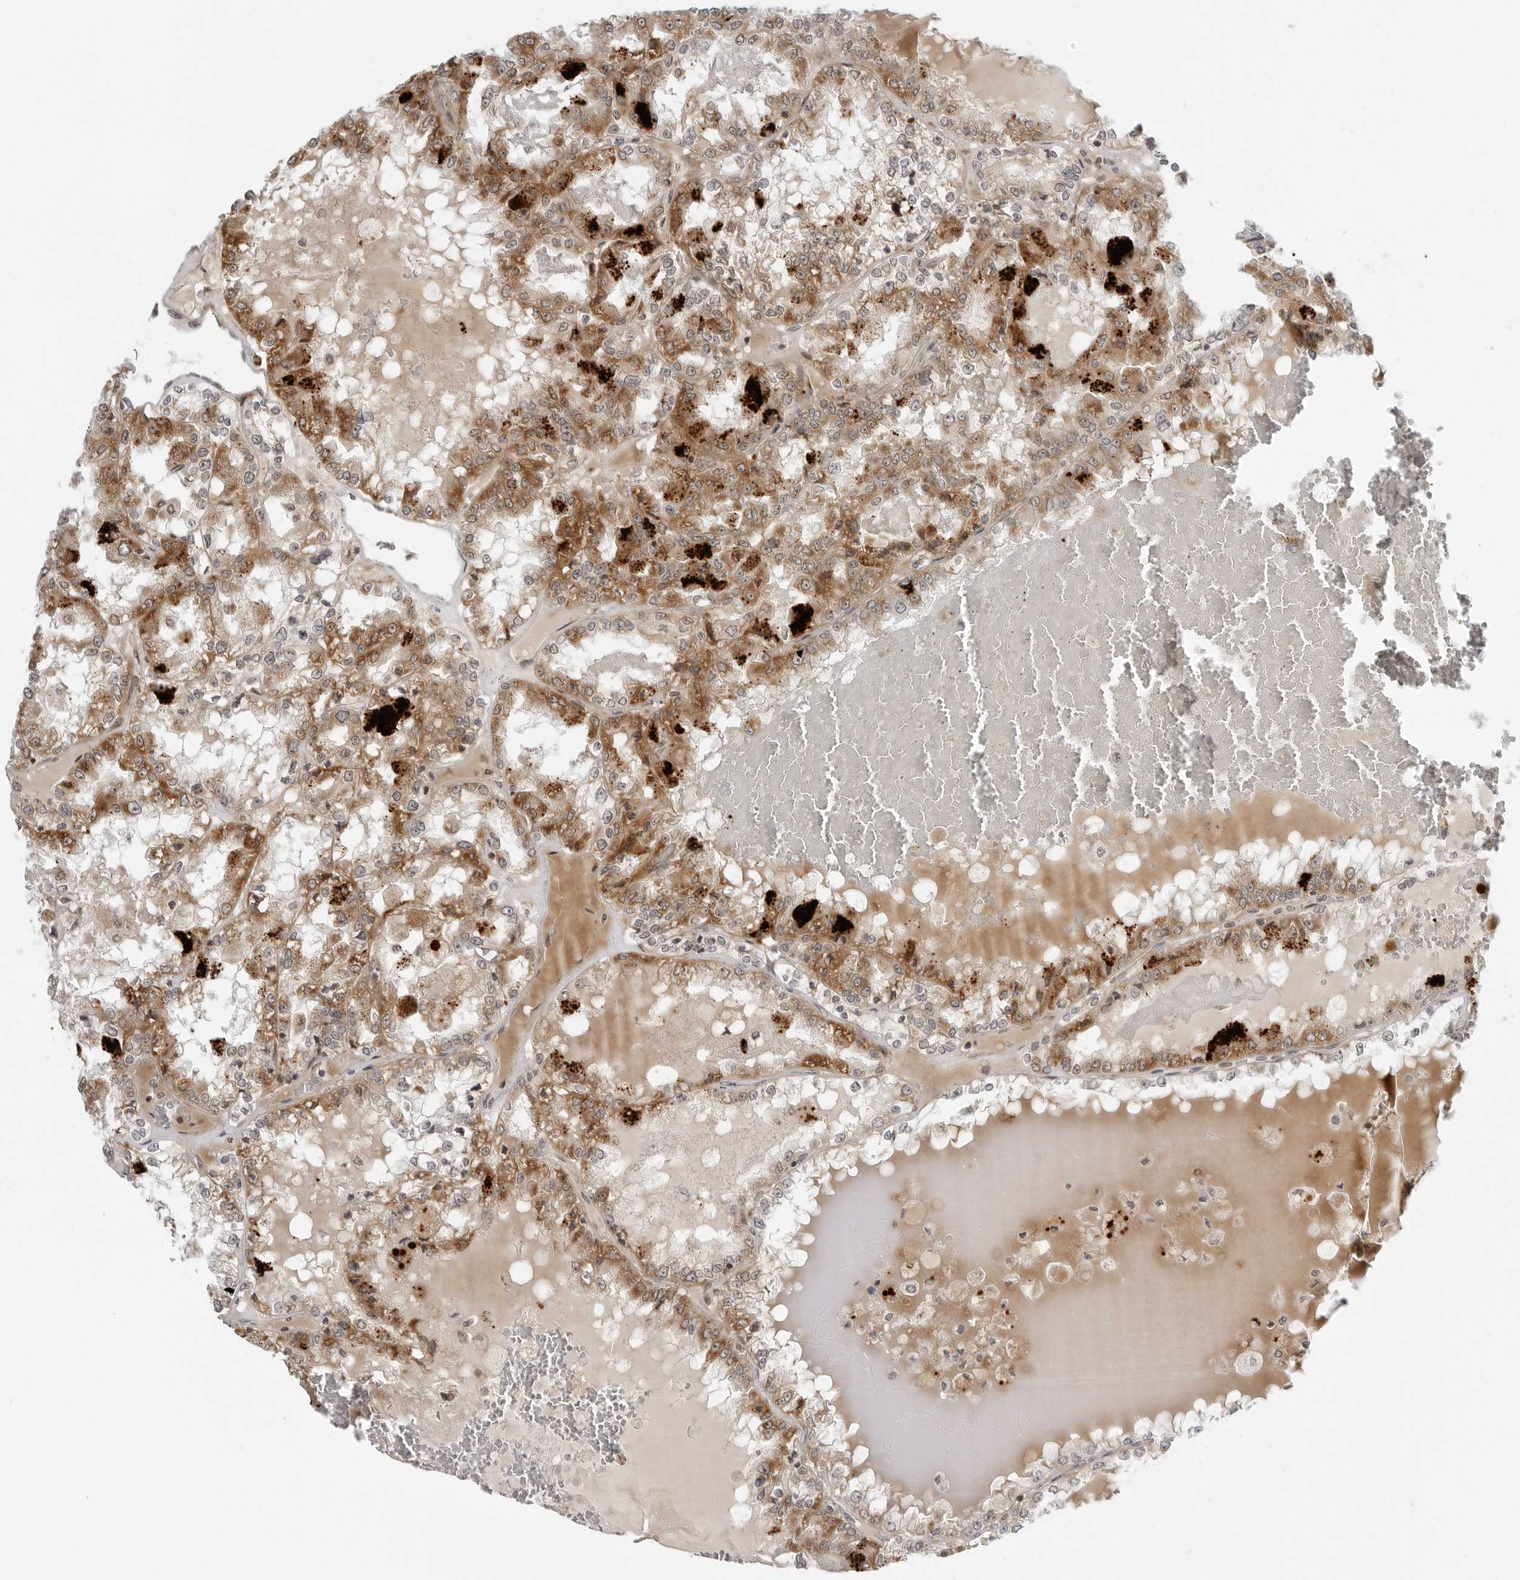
{"staining": {"intensity": "moderate", "quantity": ">75%", "location": "cytoplasmic/membranous"}, "tissue": "renal cancer", "cell_type": "Tumor cells", "image_type": "cancer", "snomed": [{"axis": "morphology", "description": "Adenocarcinoma, NOS"}, {"axis": "topography", "description": "Kidney"}], "caption": "Immunohistochemical staining of renal adenocarcinoma shows moderate cytoplasmic/membranous protein positivity in approximately >75% of tumor cells. The staining was performed using DAB (3,3'-diaminobenzidine), with brown indicating positive protein expression. Nuclei are stained blue with hematoxylin.", "gene": "PEX2", "patient": {"sex": "female", "age": 56}}